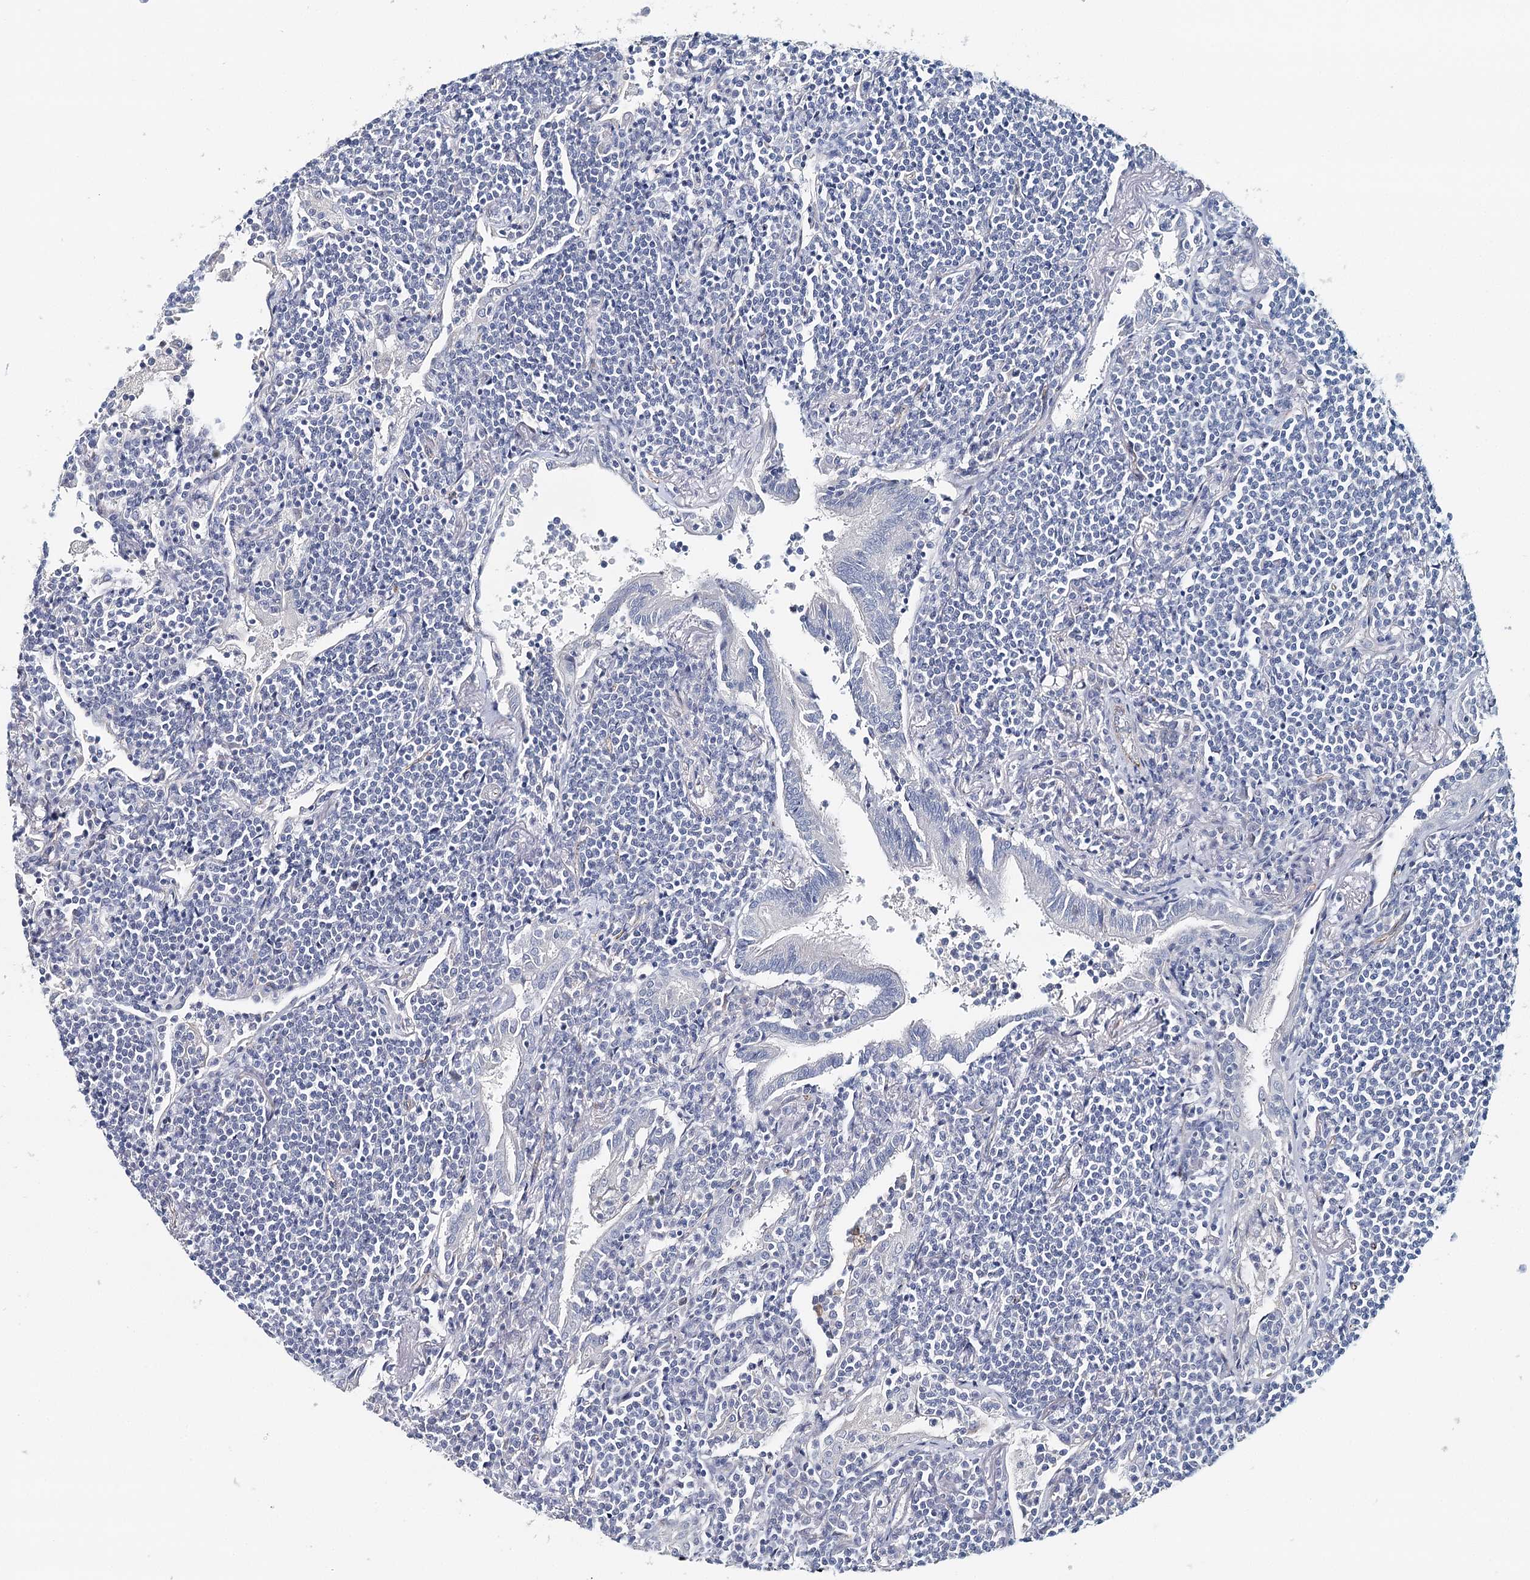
{"staining": {"intensity": "negative", "quantity": "none", "location": "none"}, "tissue": "lymphoma", "cell_type": "Tumor cells", "image_type": "cancer", "snomed": [{"axis": "morphology", "description": "Malignant lymphoma, non-Hodgkin's type, Low grade"}, {"axis": "topography", "description": "Lung"}], "caption": "This histopathology image is of low-grade malignant lymphoma, non-Hodgkin's type stained with immunohistochemistry (IHC) to label a protein in brown with the nuclei are counter-stained blue. There is no positivity in tumor cells.", "gene": "SYNPO", "patient": {"sex": "female", "age": 71}}